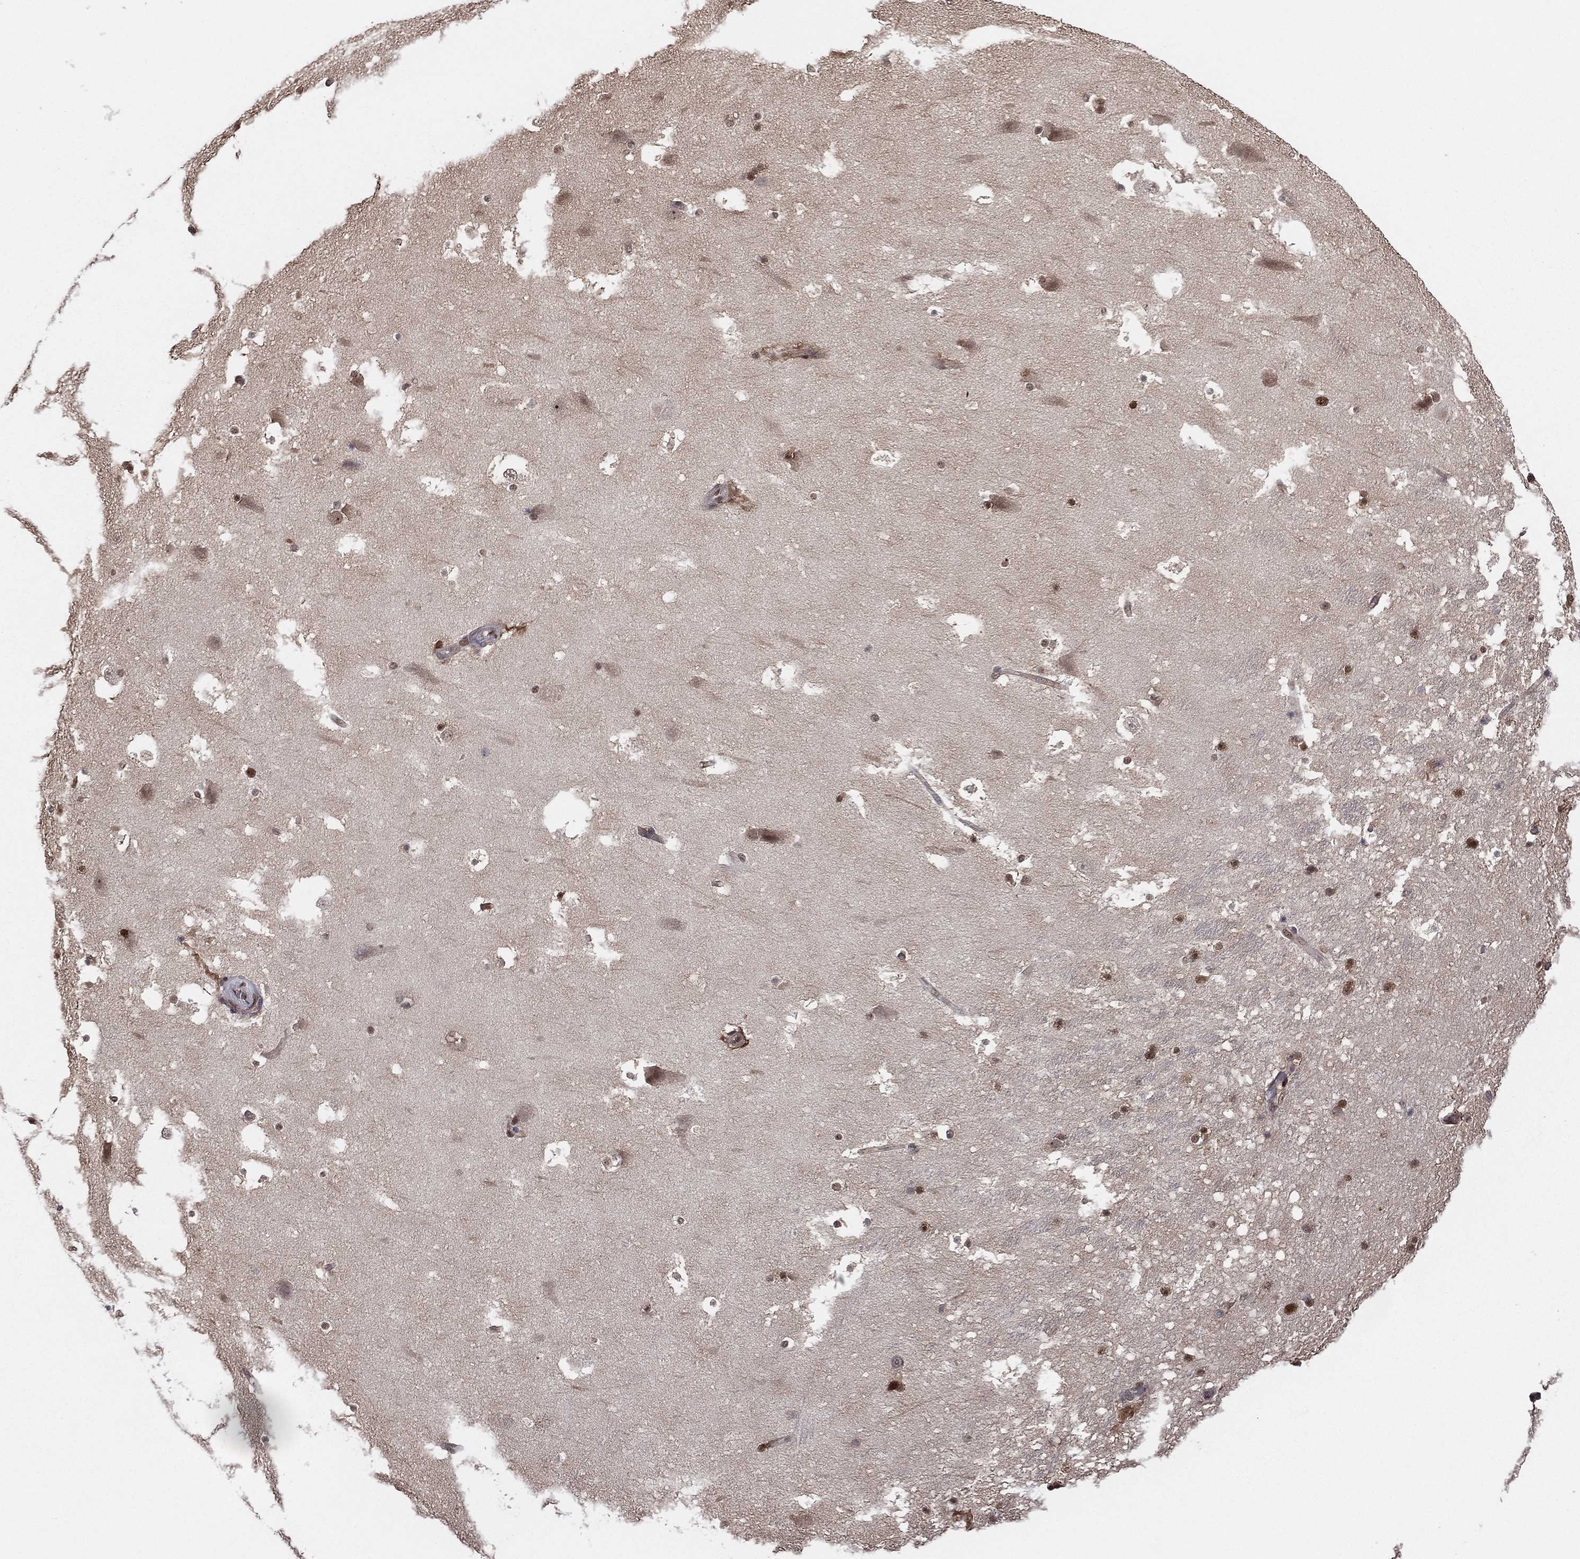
{"staining": {"intensity": "strong", "quantity": "25%-75%", "location": "nuclear"}, "tissue": "hippocampus", "cell_type": "Glial cells", "image_type": "normal", "snomed": [{"axis": "morphology", "description": "Normal tissue, NOS"}, {"axis": "topography", "description": "Hippocampus"}], "caption": "Immunohistochemistry (IHC) (DAB (3,3'-diaminobenzidine)) staining of normal hippocampus reveals strong nuclear protein positivity in approximately 25%-75% of glial cells. (DAB (3,3'-diaminobenzidine) IHC, brown staining for protein, blue staining for nuclei).", "gene": "GPALPP1", "patient": {"sex": "male", "age": 51}}